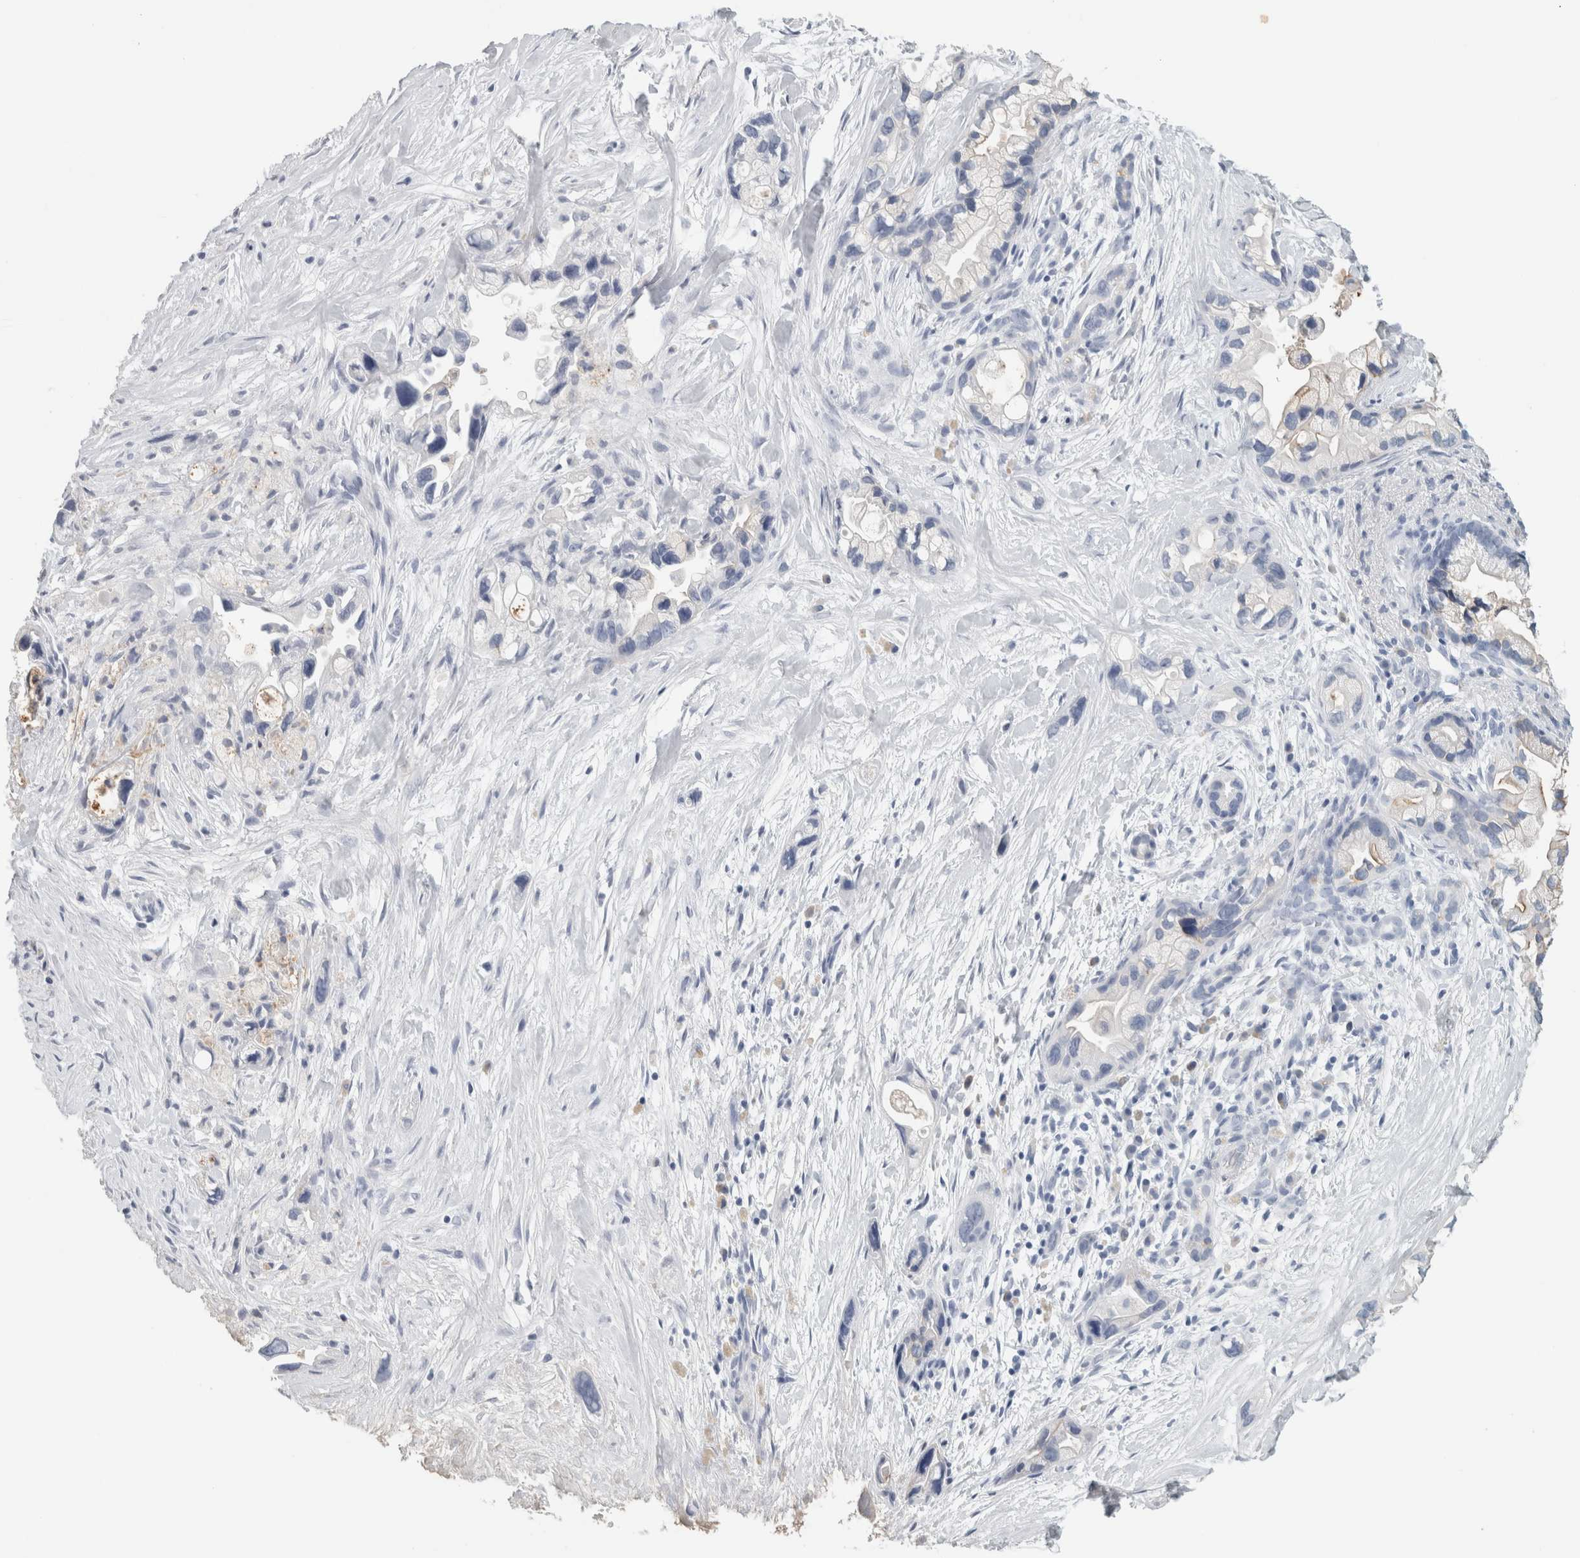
{"staining": {"intensity": "negative", "quantity": "none", "location": "none"}, "tissue": "pancreatic cancer", "cell_type": "Tumor cells", "image_type": "cancer", "snomed": [{"axis": "morphology", "description": "Adenocarcinoma, NOS"}, {"axis": "topography", "description": "Pancreas"}], "caption": "Immunohistochemistry of pancreatic cancer (adenocarcinoma) shows no expression in tumor cells.", "gene": "TSPAN8", "patient": {"sex": "female", "age": 77}}